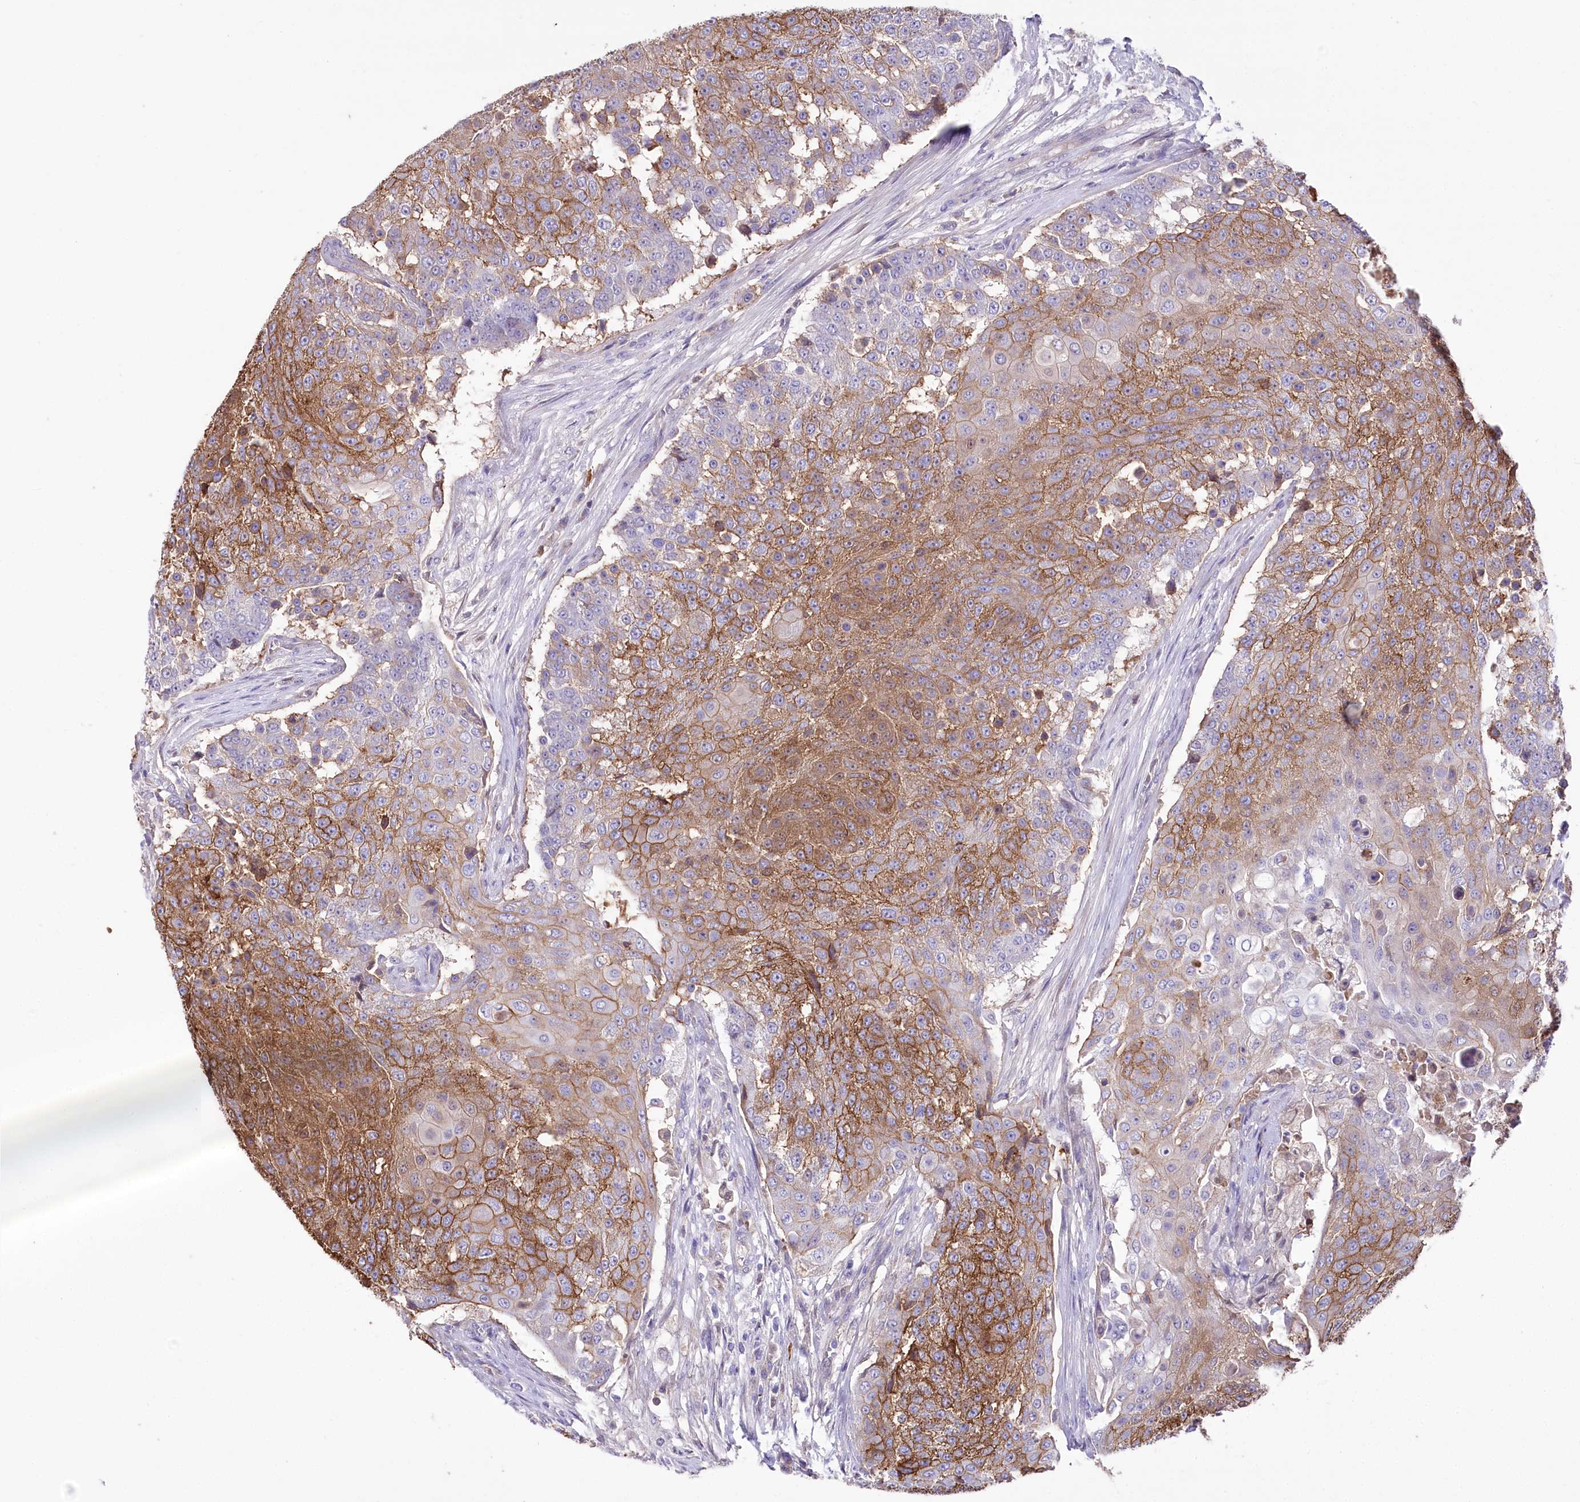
{"staining": {"intensity": "moderate", "quantity": ">75%", "location": "cytoplasmic/membranous"}, "tissue": "urothelial cancer", "cell_type": "Tumor cells", "image_type": "cancer", "snomed": [{"axis": "morphology", "description": "Urothelial carcinoma, High grade"}, {"axis": "topography", "description": "Urinary bladder"}], "caption": "This is an image of immunohistochemistry staining of urothelial cancer, which shows moderate expression in the cytoplasmic/membranous of tumor cells.", "gene": "CEP164", "patient": {"sex": "female", "age": 63}}